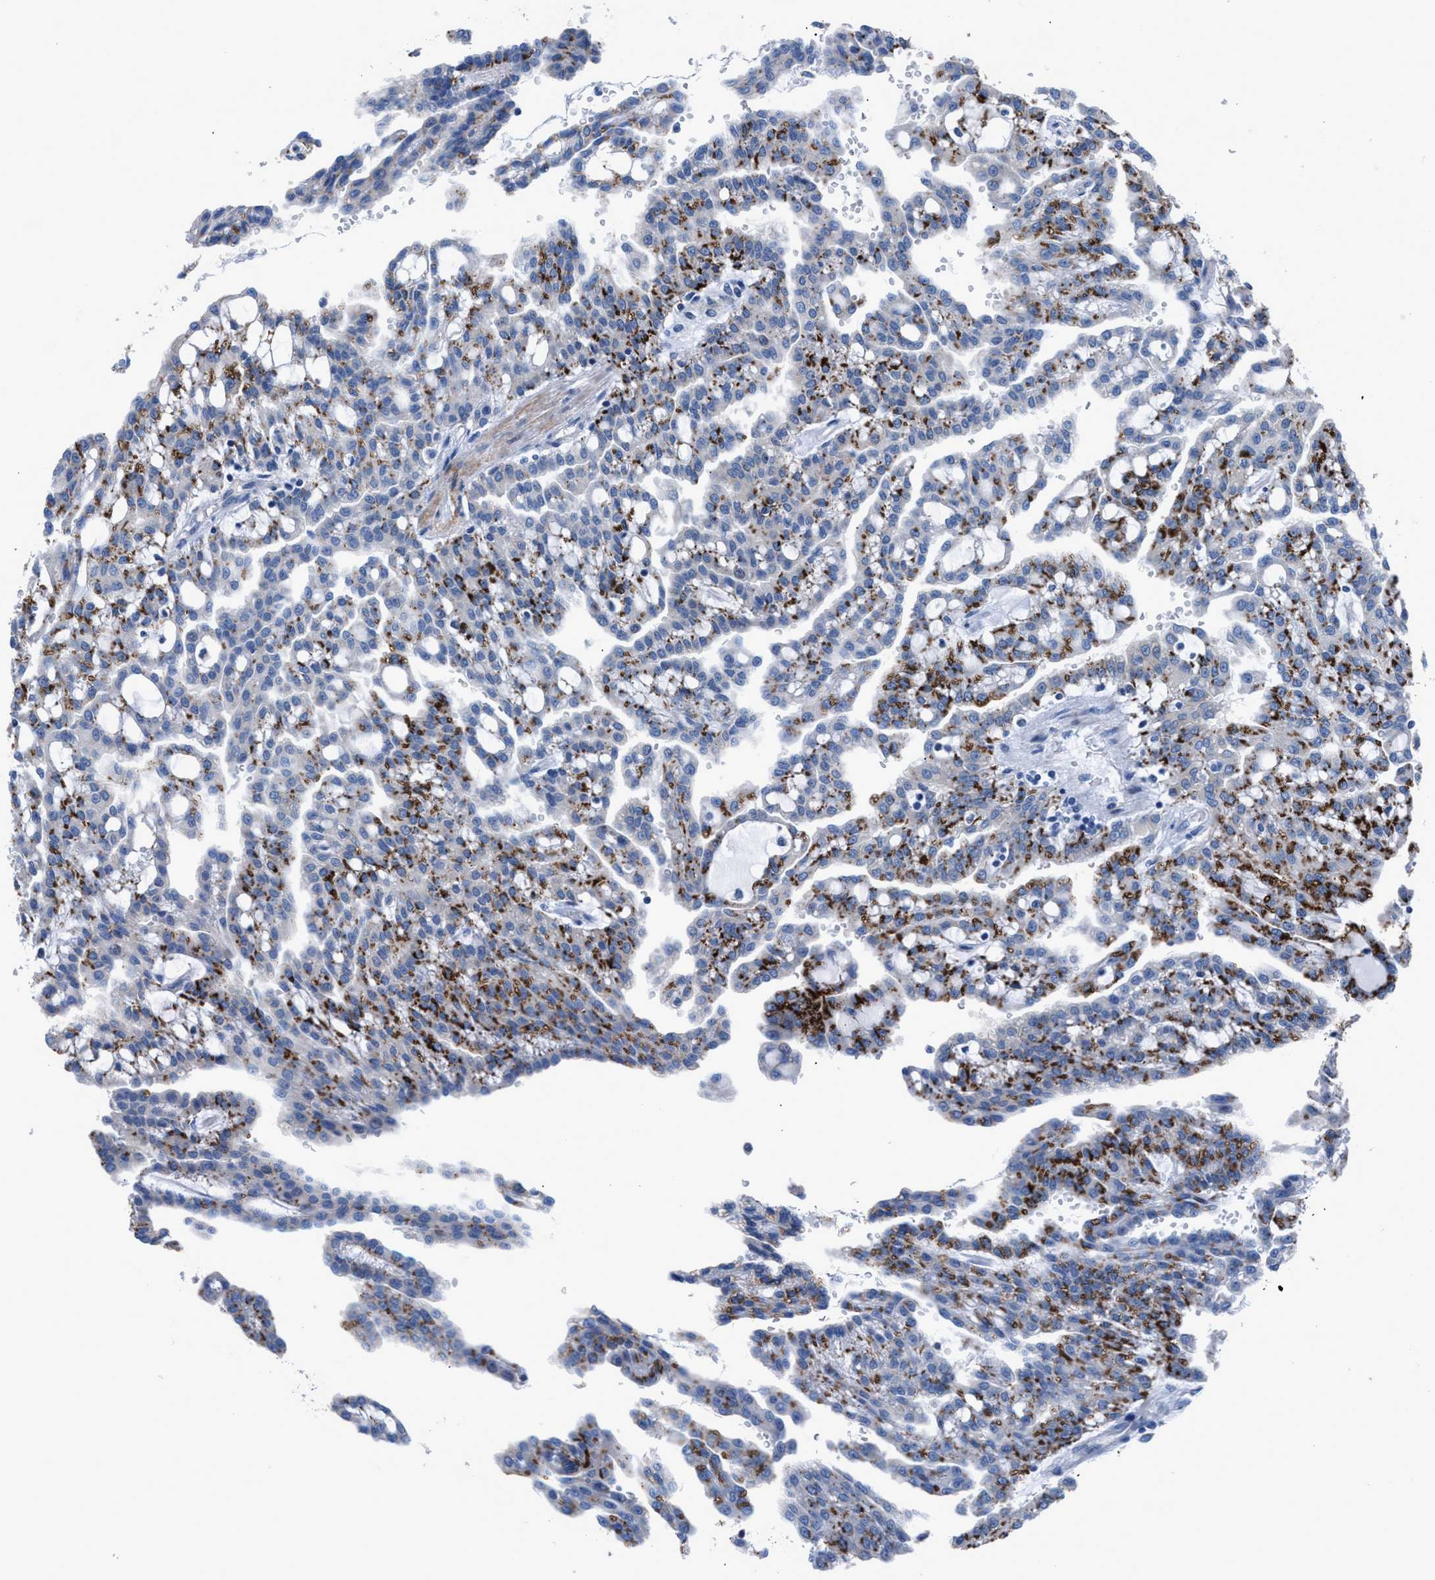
{"staining": {"intensity": "strong", "quantity": "25%-75%", "location": "cytoplasmic/membranous"}, "tissue": "renal cancer", "cell_type": "Tumor cells", "image_type": "cancer", "snomed": [{"axis": "morphology", "description": "Adenocarcinoma, NOS"}, {"axis": "topography", "description": "Kidney"}], "caption": "A high amount of strong cytoplasmic/membranous staining is identified in approximately 25%-75% of tumor cells in renal cancer tissue.", "gene": "UAP1", "patient": {"sex": "male", "age": 63}}